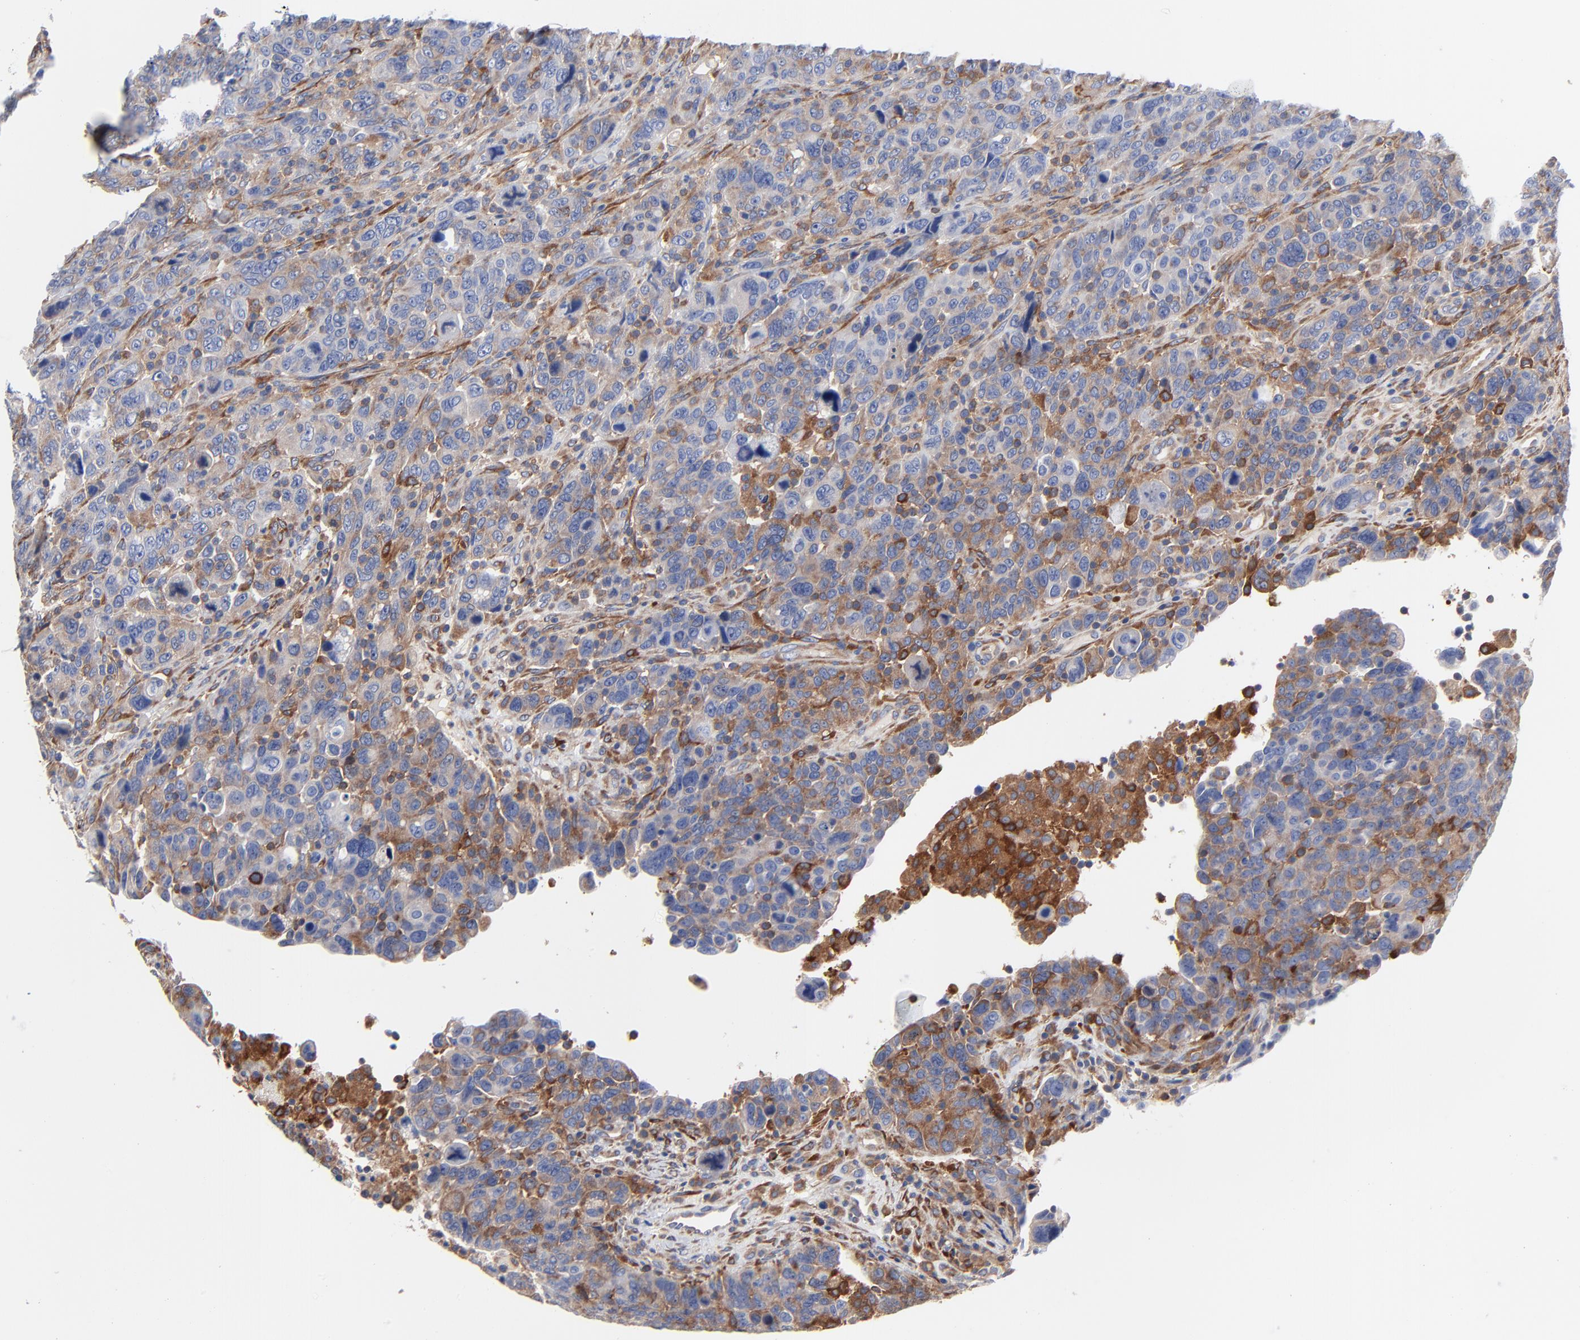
{"staining": {"intensity": "moderate", "quantity": "25%-75%", "location": "cytoplasmic/membranous"}, "tissue": "breast cancer", "cell_type": "Tumor cells", "image_type": "cancer", "snomed": [{"axis": "morphology", "description": "Duct carcinoma"}, {"axis": "topography", "description": "Breast"}], "caption": "The immunohistochemical stain labels moderate cytoplasmic/membranous expression in tumor cells of intraductal carcinoma (breast) tissue. The staining is performed using DAB (3,3'-diaminobenzidine) brown chromogen to label protein expression. The nuclei are counter-stained blue using hematoxylin.", "gene": "STAT2", "patient": {"sex": "female", "age": 37}}